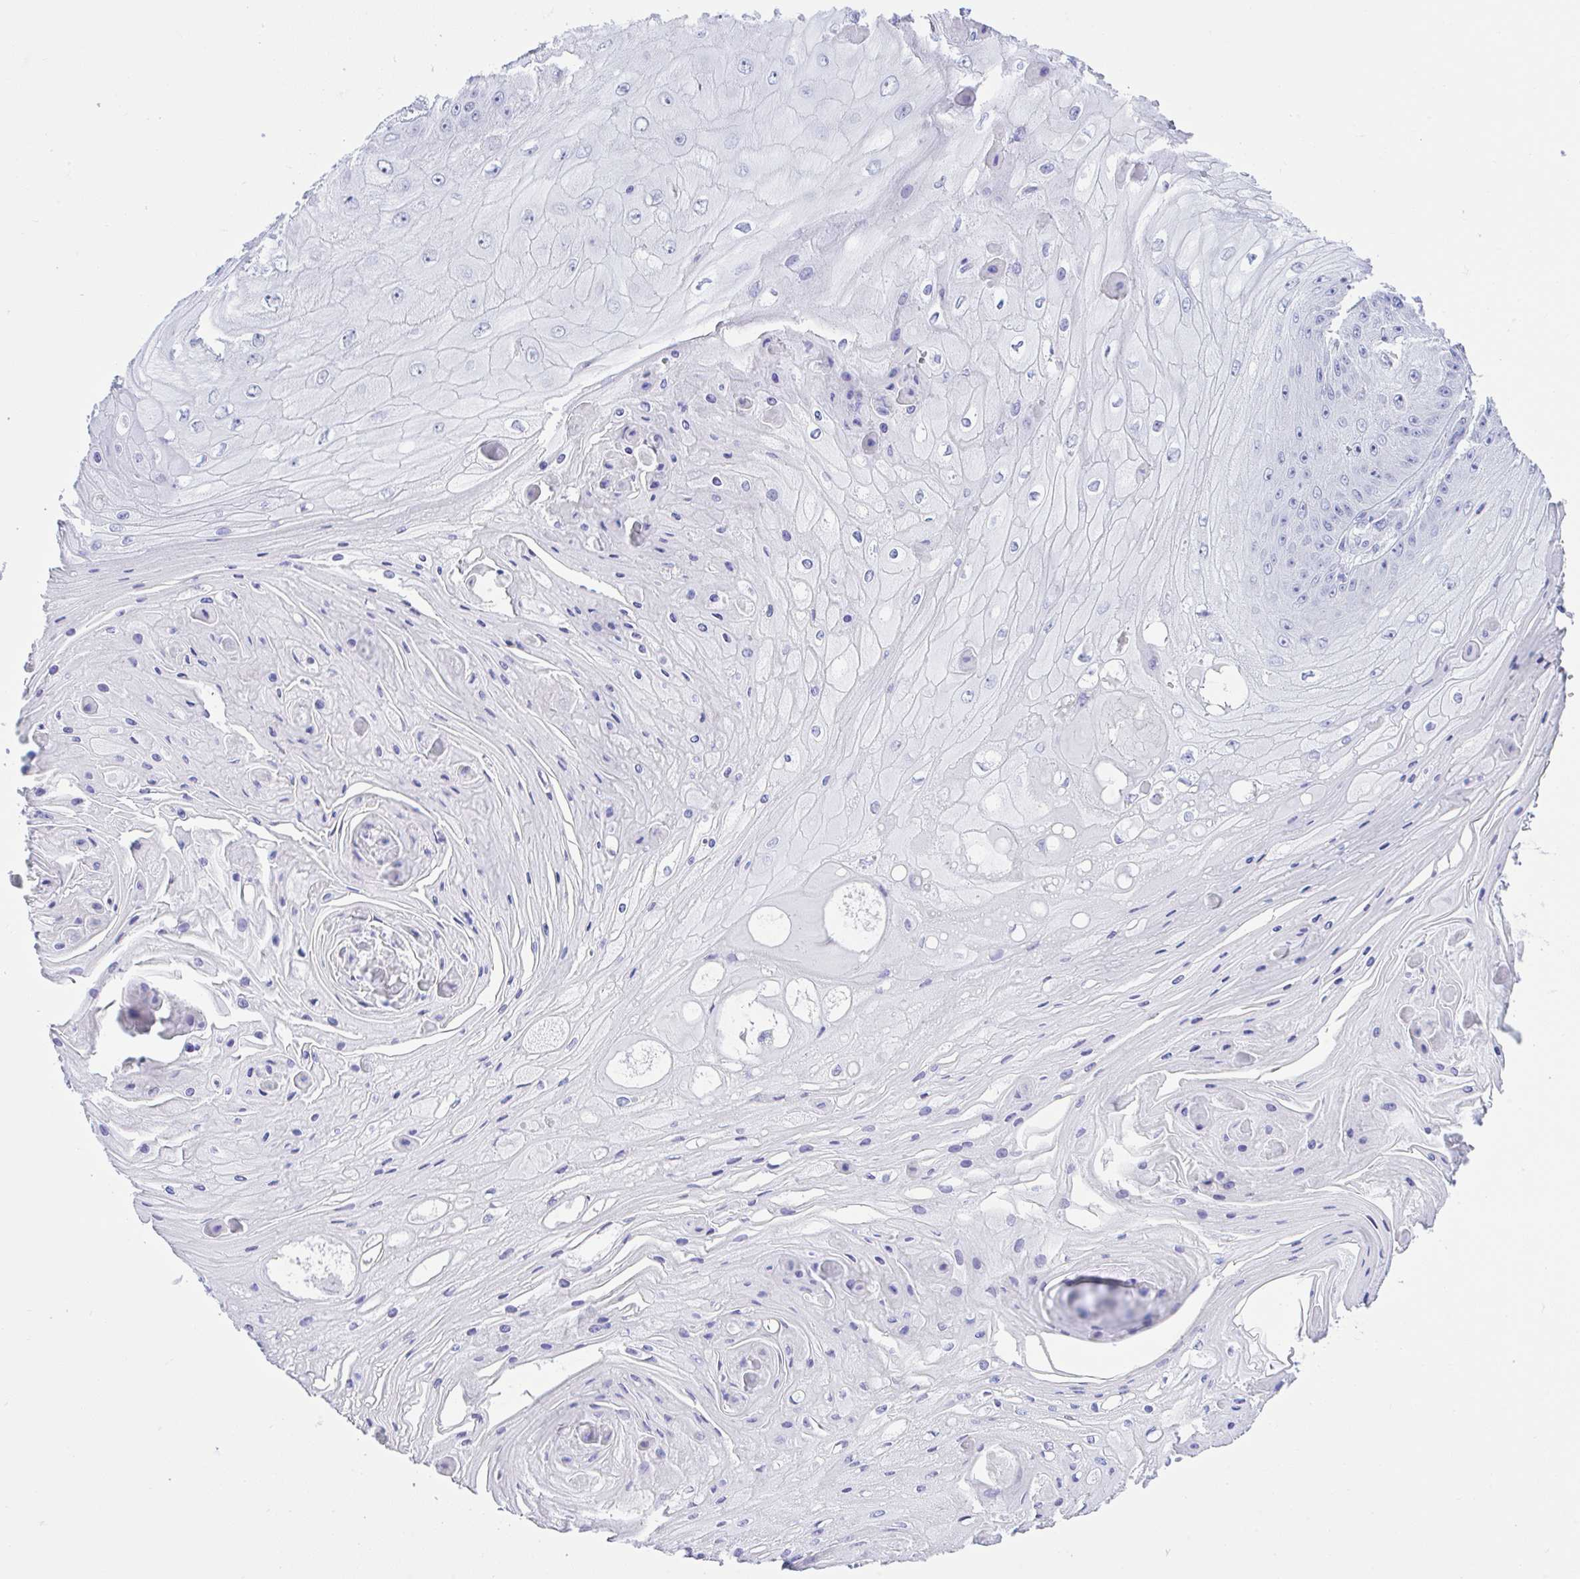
{"staining": {"intensity": "negative", "quantity": "none", "location": "none"}, "tissue": "skin cancer", "cell_type": "Tumor cells", "image_type": "cancer", "snomed": [{"axis": "morphology", "description": "Squamous cell carcinoma, NOS"}, {"axis": "topography", "description": "Skin"}], "caption": "High magnification brightfield microscopy of skin cancer stained with DAB (3,3'-diaminobenzidine) (brown) and counterstained with hematoxylin (blue): tumor cells show no significant expression. (Brightfield microscopy of DAB immunohistochemistry (IHC) at high magnification).", "gene": "SEL1L2", "patient": {"sex": "male", "age": 70}}